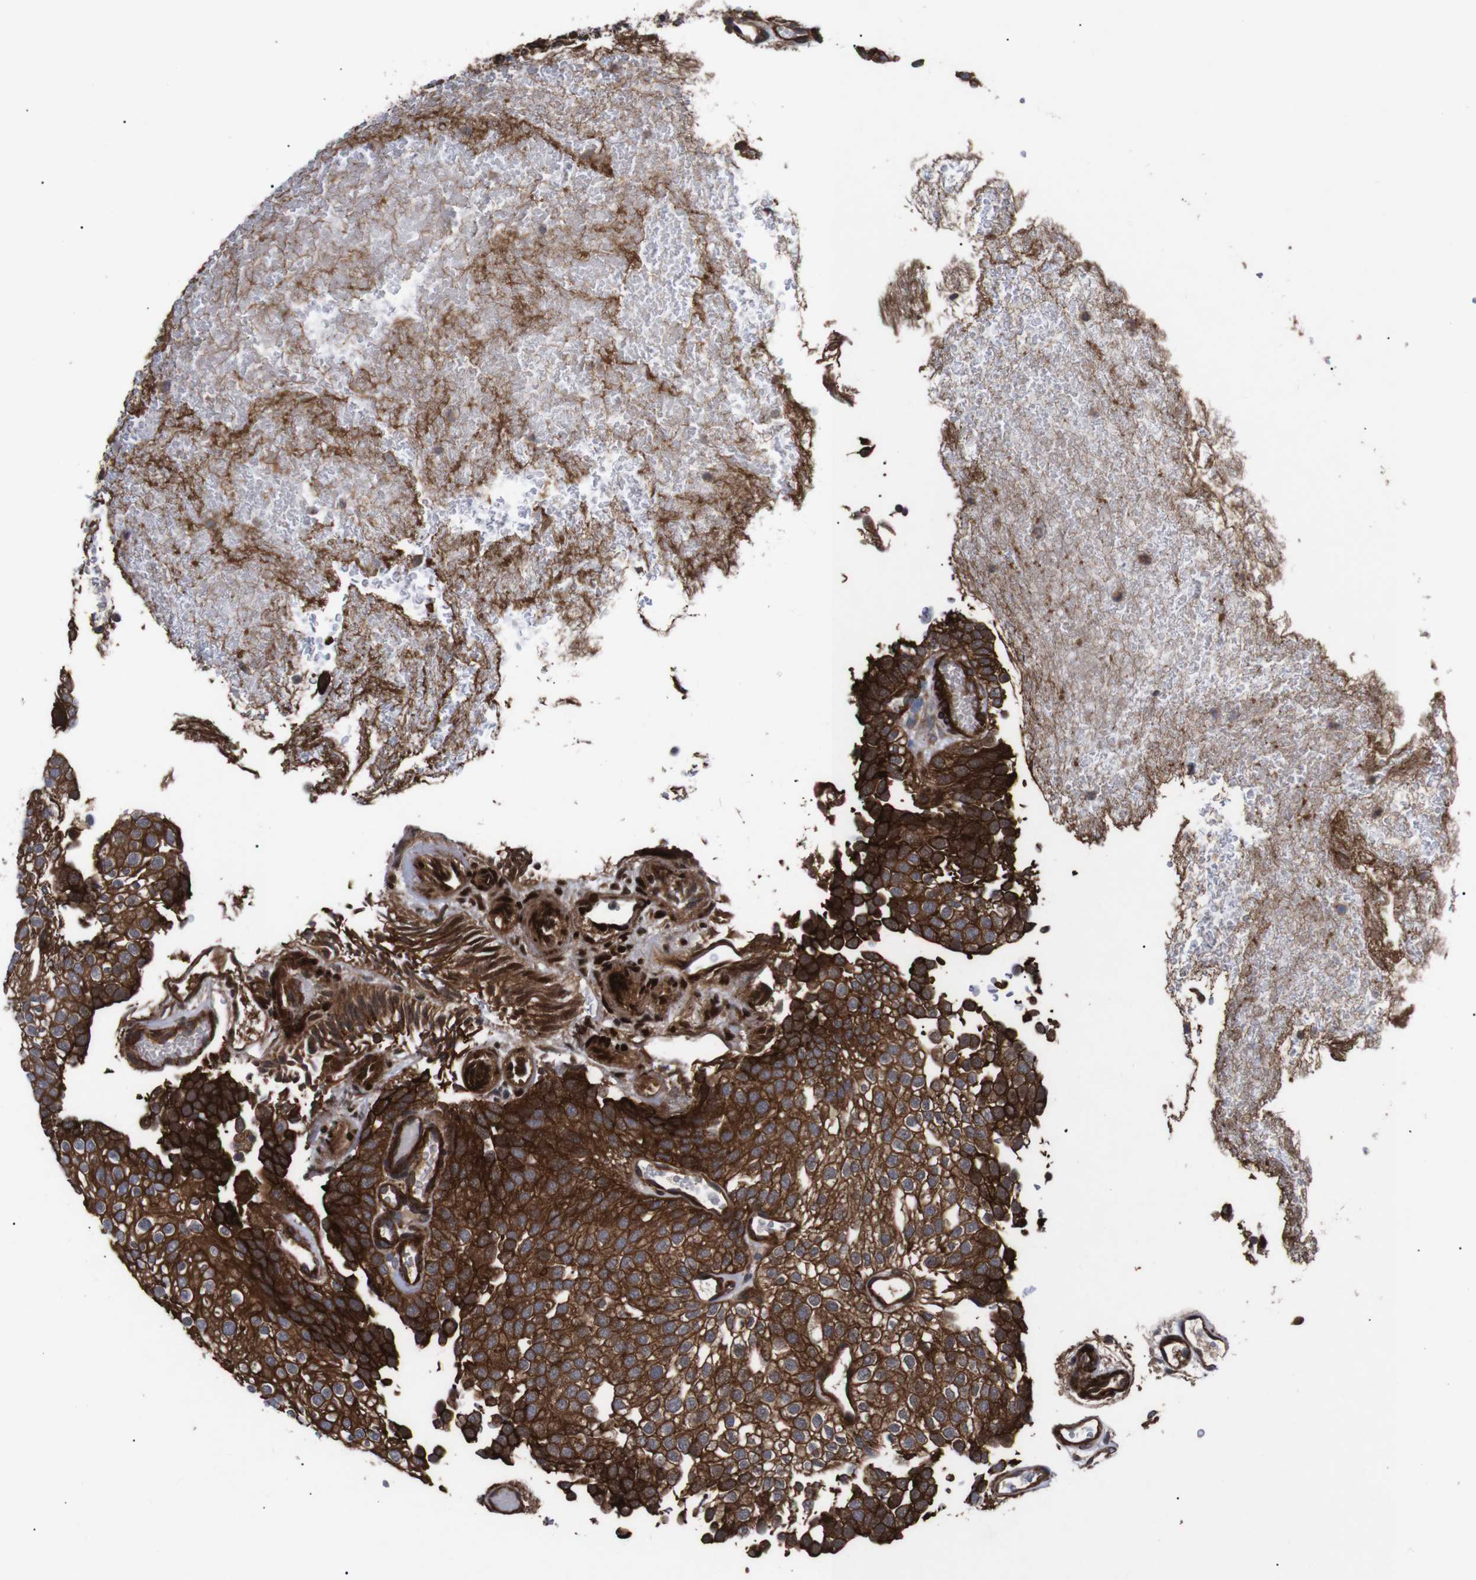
{"staining": {"intensity": "strong", "quantity": ">75%", "location": "cytoplasmic/membranous"}, "tissue": "urothelial cancer", "cell_type": "Tumor cells", "image_type": "cancer", "snomed": [{"axis": "morphology", "description": "Urothelial carcinoma, Low grade"}, {"axis": "topography", "description": "Urinary bladder"}], "caption": "Immunohistochemistry of human low-grade urothelial carcinoma reveals high levels of strong cytoplasmic/membranous positivity in about >75% of tumor cells. The staining was performed using DAB to visualize the protein expression in brown, while the nuclei were stained in blue with hematoxylin (Magnification: 20x).", "gene": "PAWR", "patient": {"sex": "male", "age": 78}}